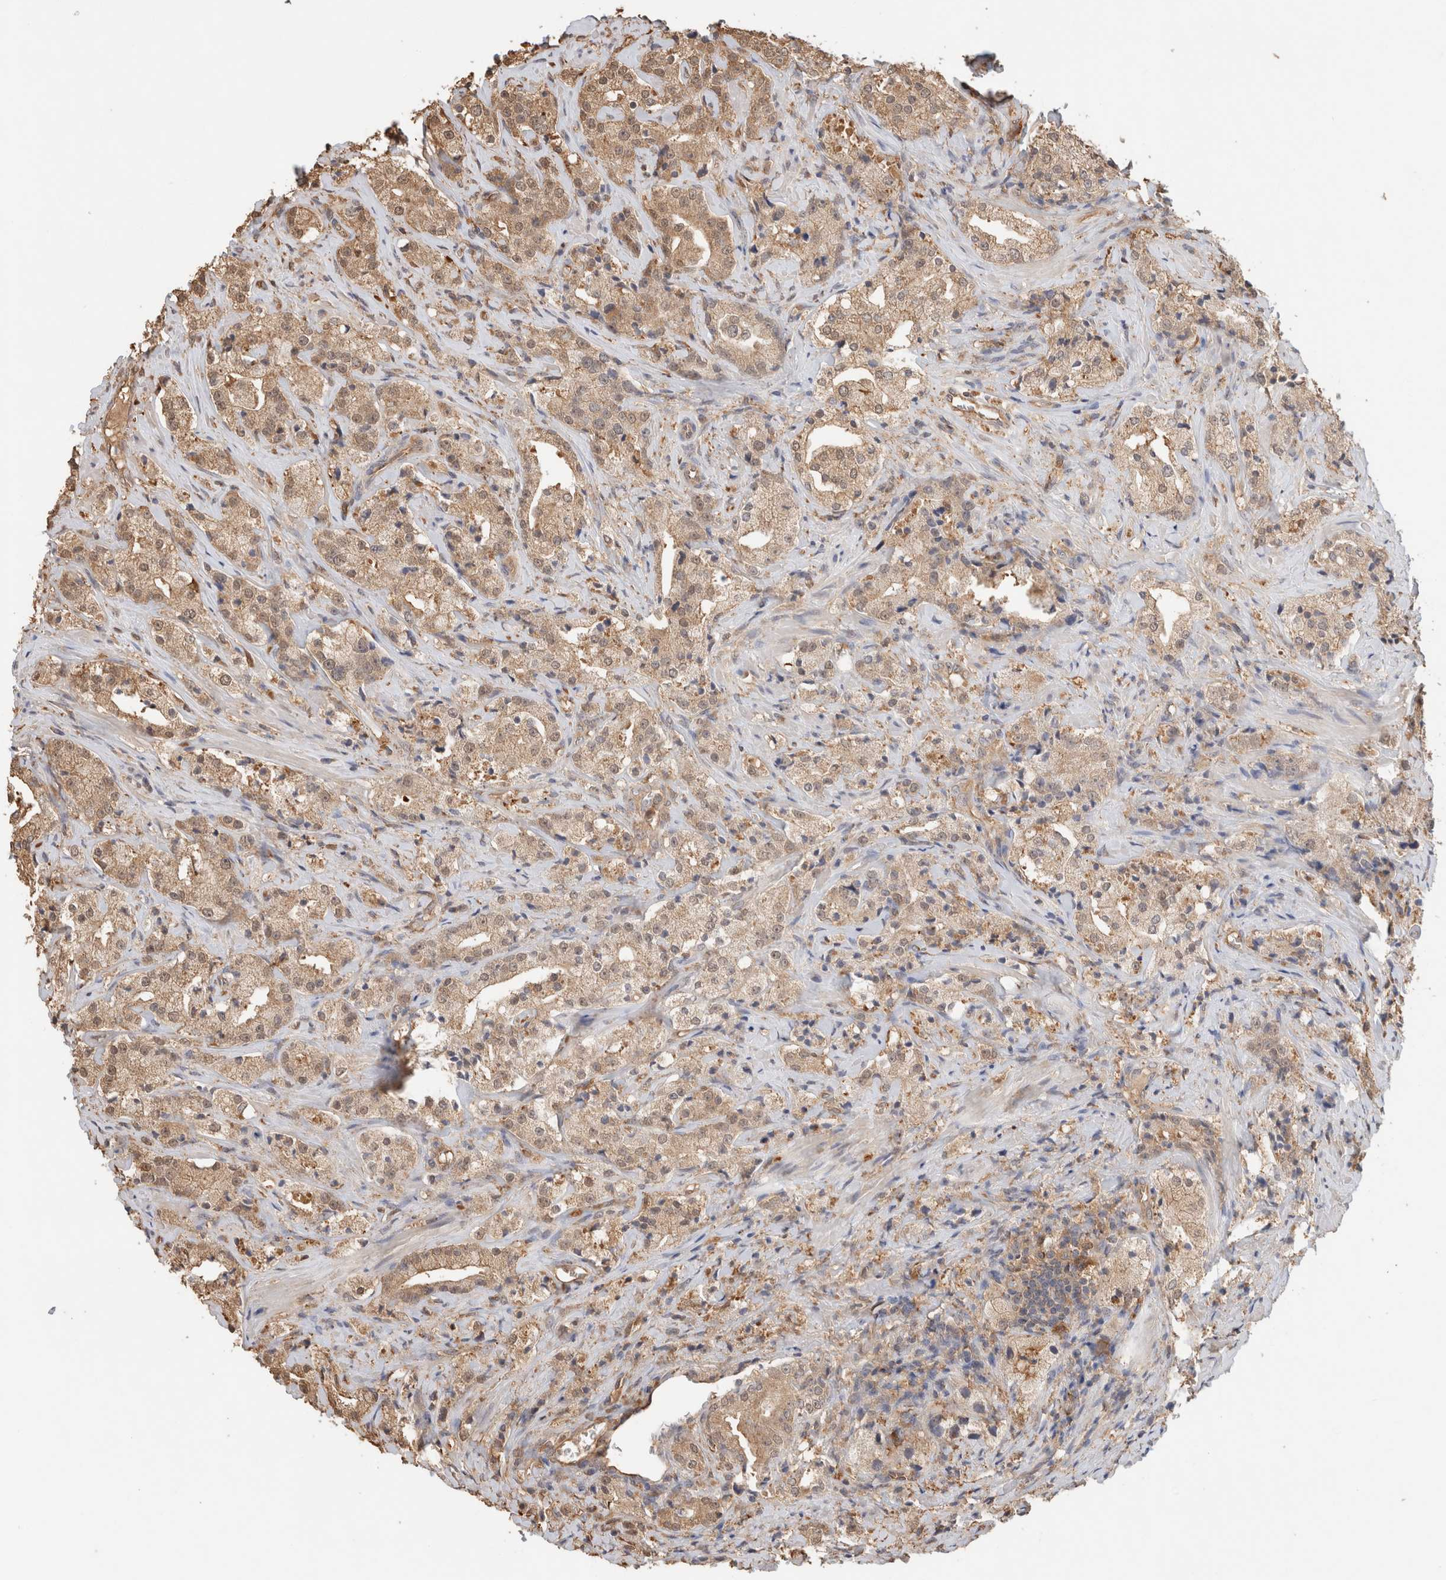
{"staining": {"intensity": "moderate", "quantity": ">75%", "location": "cytoplasmic/membranous,nuclear"}, "tissue": "prostate cancer", "cell_type": "Tumor cells", "image_type": "cancer", "snomed": [{"axis": "morphology", "description": "Adenocarcinoma, High grade"}, {"axis": "topography", "description": "Prostate"}], "caption": "Immunohistochemistry (IHC) (DAB (3,3'-diaminobenzidine)) staining of prostate adenocarcinoma (high-grade) exhibits moderate cytoplasmic/membranous and nuclear protein positivity in approximately >75% of tumor cells. The protein is stained brown, and the nuclei are stained in blue (DAB (3,3'-diaminobenzidine) IHC with brightfield microscopy, high magnification).", "gene": "YWHAH", "patient": {"sex": "male", "age": 63}}